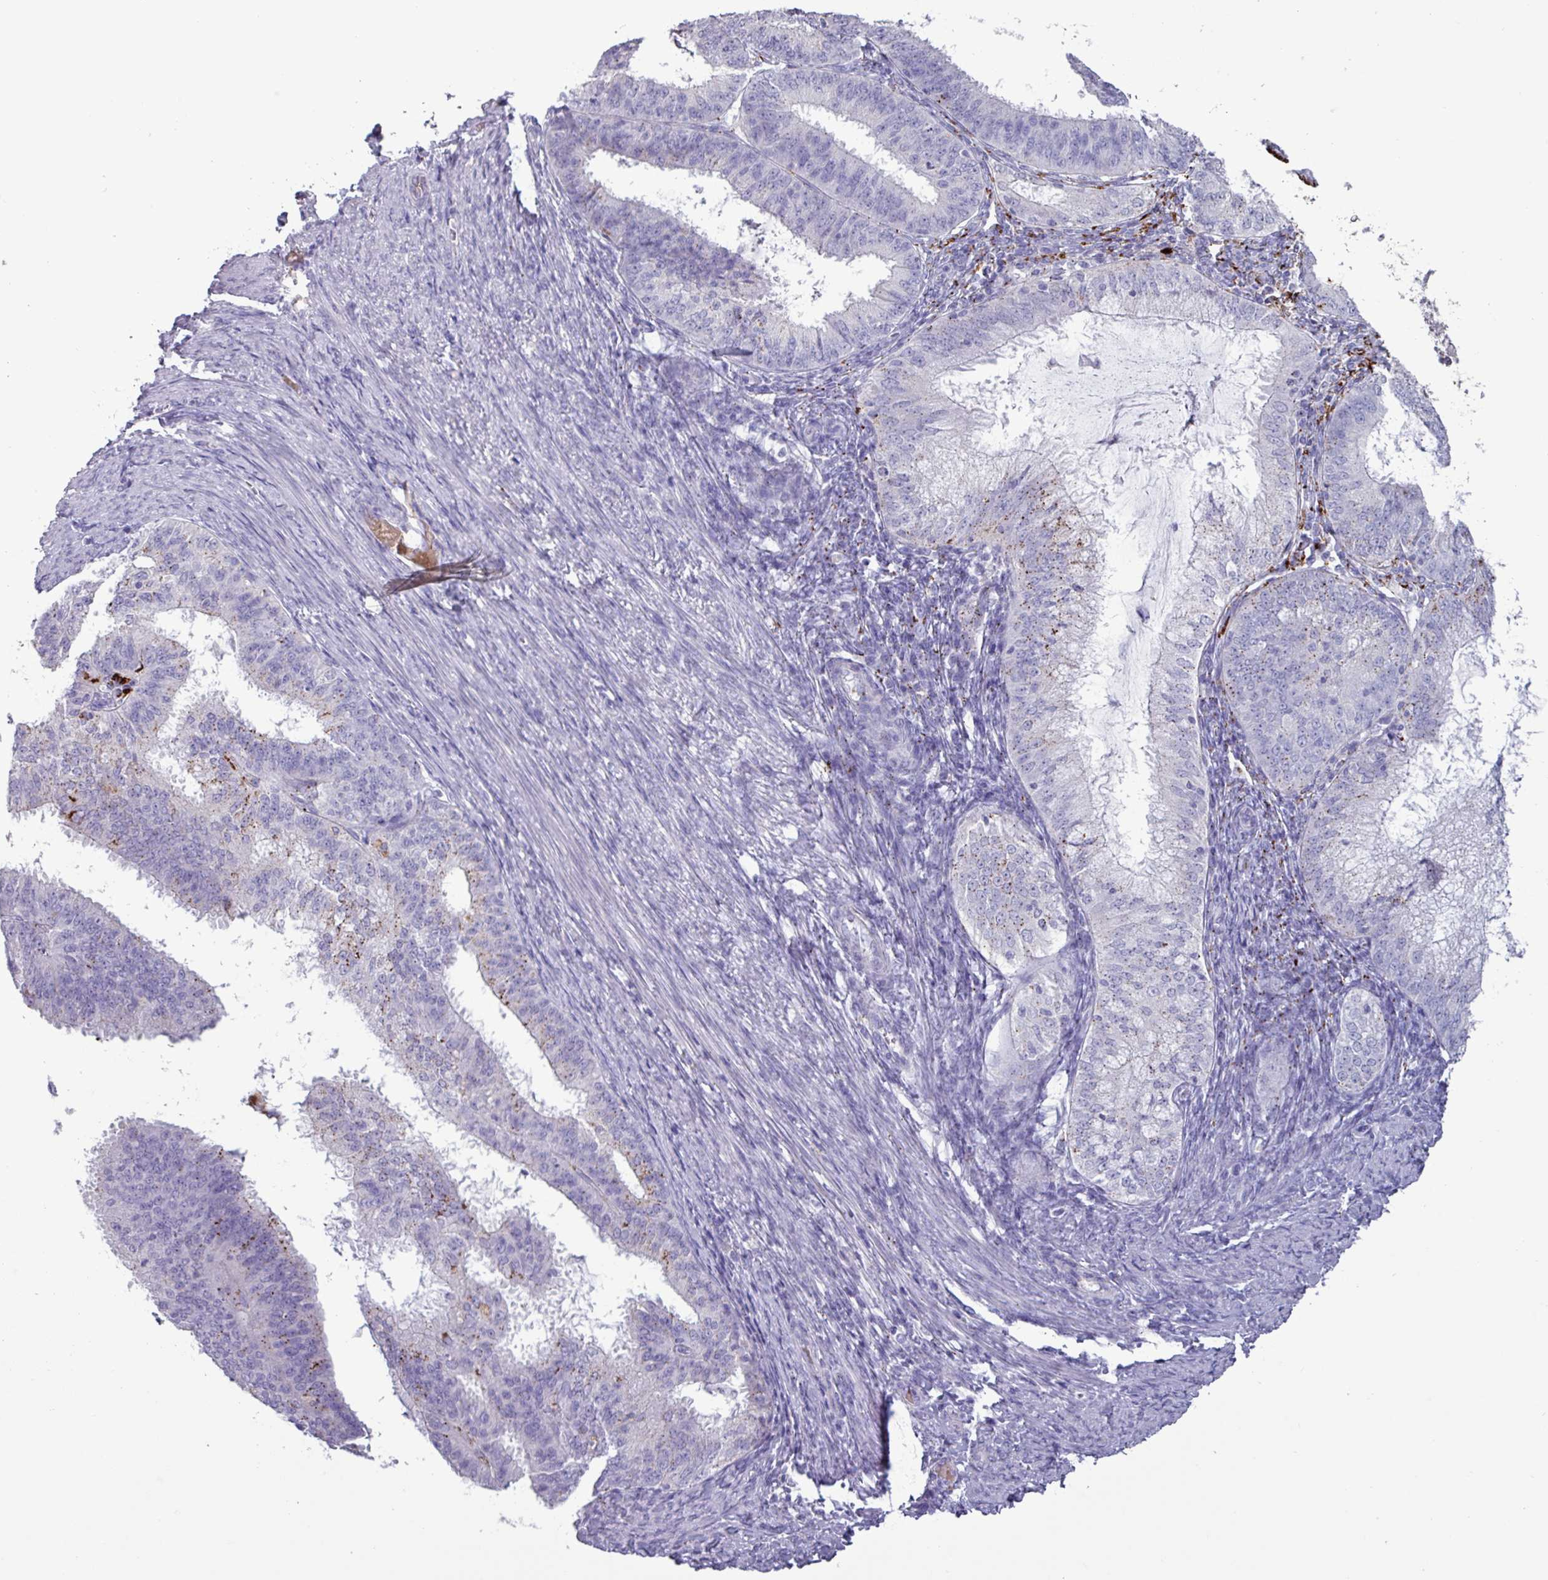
{"staining": {"intensity": "moderate", "quantity": "<25%", "location": "cytoplasmic/membranous"}, "tissue": "endometrial cancer", "cell_type": "Tumor cells", "image_type": "cancer", "snomed": [{"axis": "morphology", "description": "Adenocarcinoma, NOS"}, {"axis": "topography", "description": "Endometrium"}], "caption": "Moderate cytoplasmic/membranous positivity is seen in approximately <25% of tumor cells in endometrial cancer (adenocarcinoma).", "gene": "PLIN2", "patient": {"sex": "female", "age": 51}}